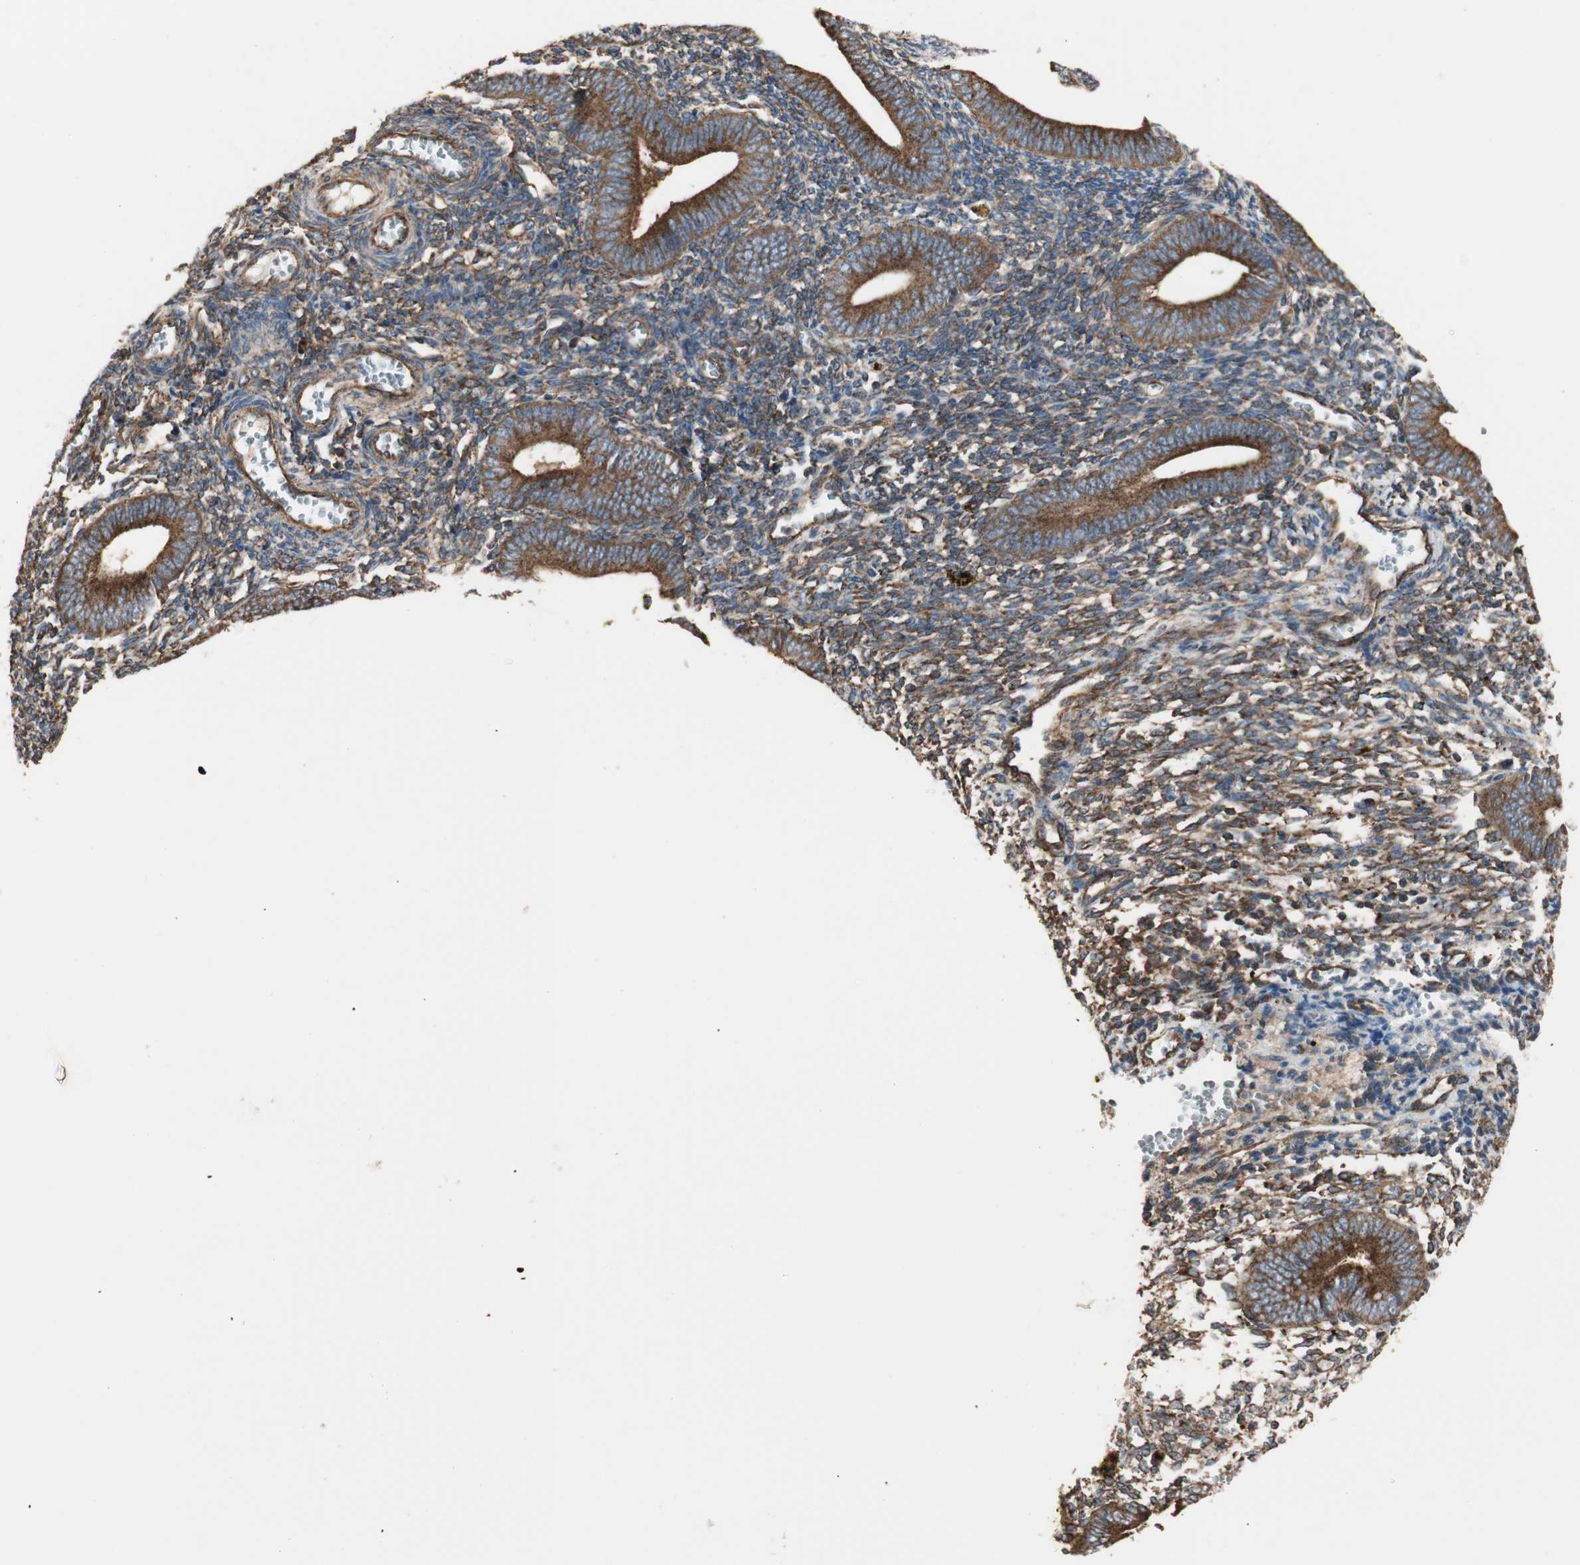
{"staining": {"intensity": "strong", "quantity": ">75%", "location": "cytoplasmic/membranous"}, "tissue": "endometrium", "cell_type": "Cells in endometrial stroma", "image_type": "normal", "snomed": [{"axis": "morphology", "description": "Normal tissue, NOS"}, {"axis": "topography", "description": "Uterus"}, {"axis": "topography", "description": "Endometrium"}], "caption": "There is high levels of strong cytoplasmic/membranous expression in cells in endometrial stroma of benign endometrium, as demonstrated by immunohistochemical staining (brown color).", "gene": "H6PD", "patient": {"sex": "female", "age": 33}}